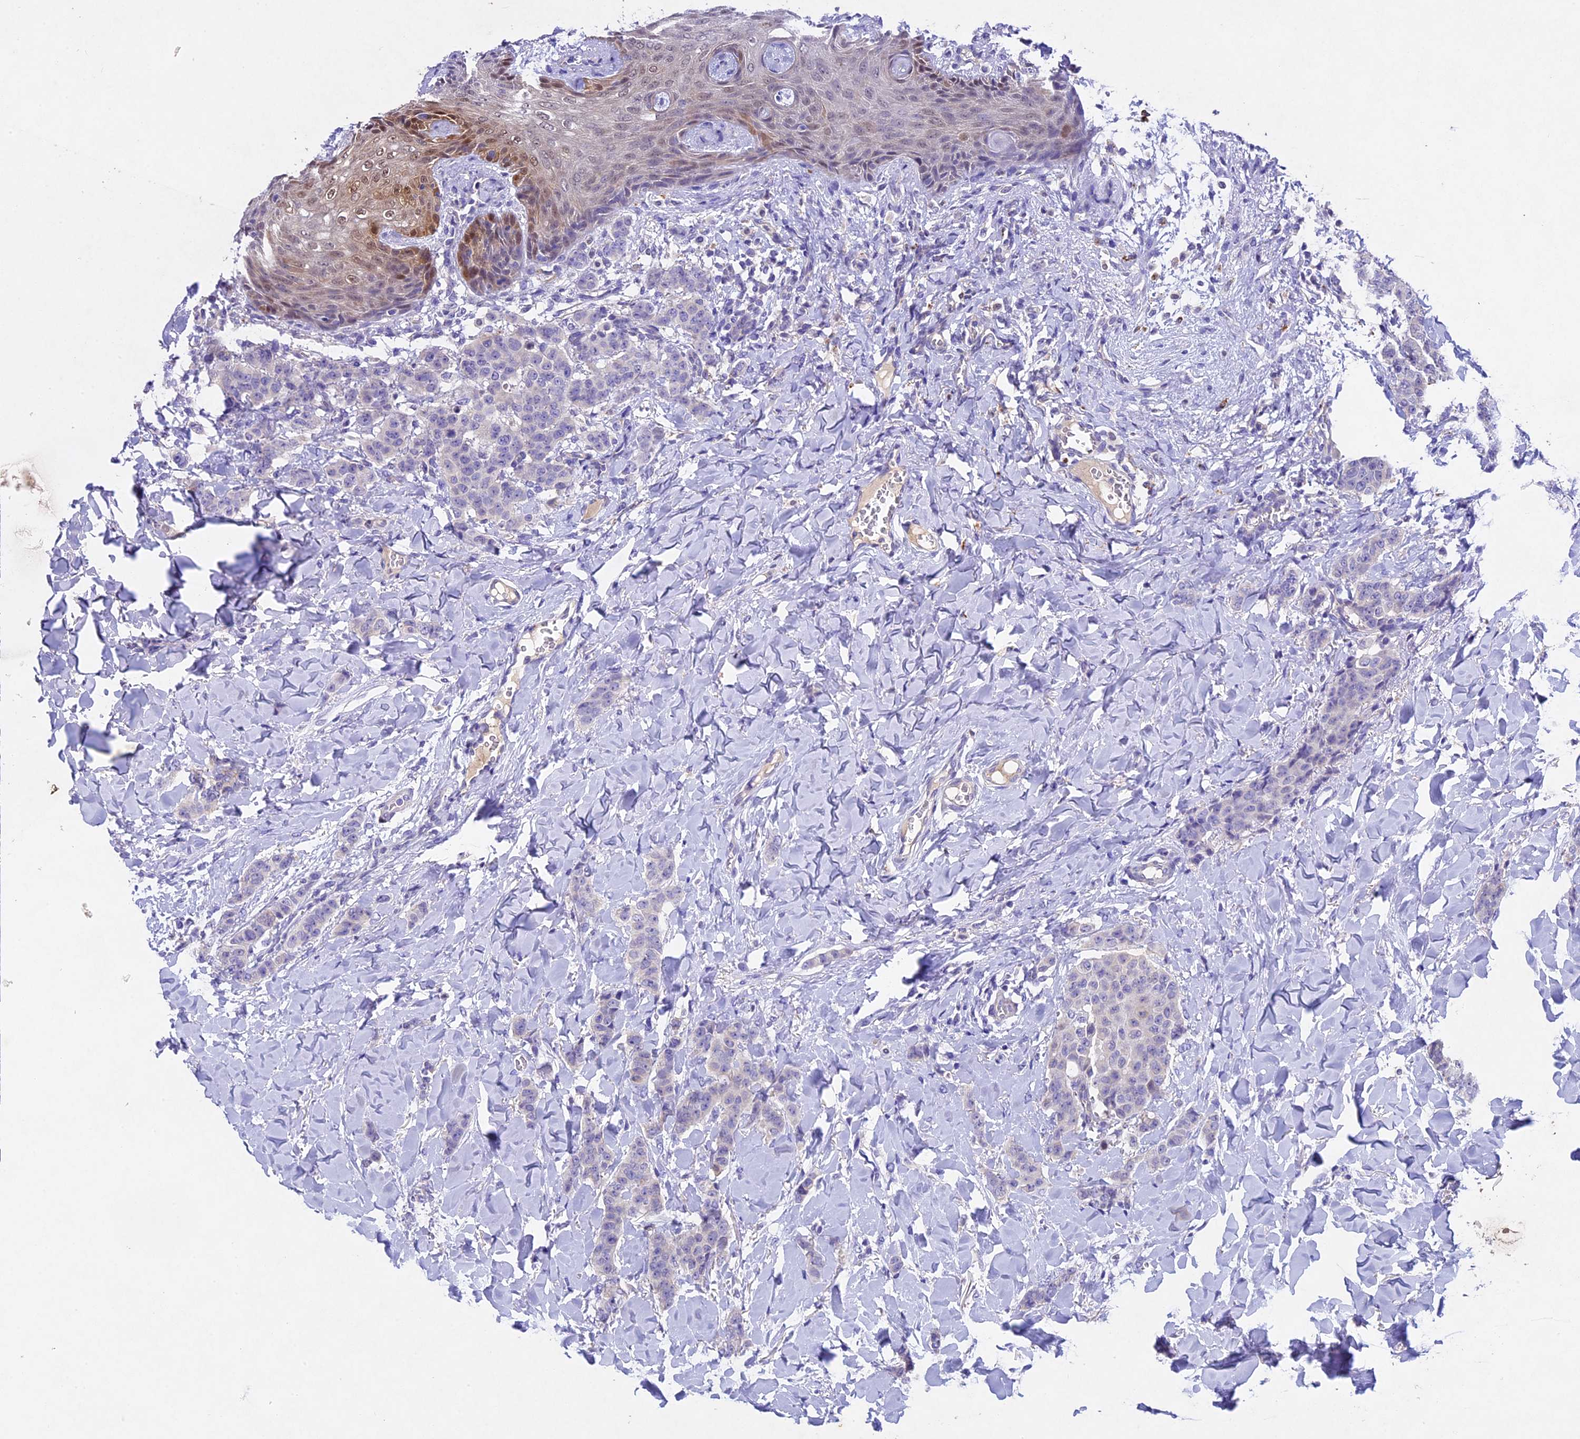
{"staining": {"intensity": "negative", "quantity": "none", "location": "none"}, "tissue": "breast cancer", "cell_type": "Tumor cells", "image_type": "cancer", "snomed": [{"axis": "morphology", "description": "Duct carcinoma"}, {"axis": "topography", "description": "Breast"}], "caption": "Human breast cancer (invasive ductal carcinoma) stained for a protein using immunohistochemistry shows no staining in tumor cells.", "gene": "TGDS", "patient": {"sex": "female", "age": 40}}